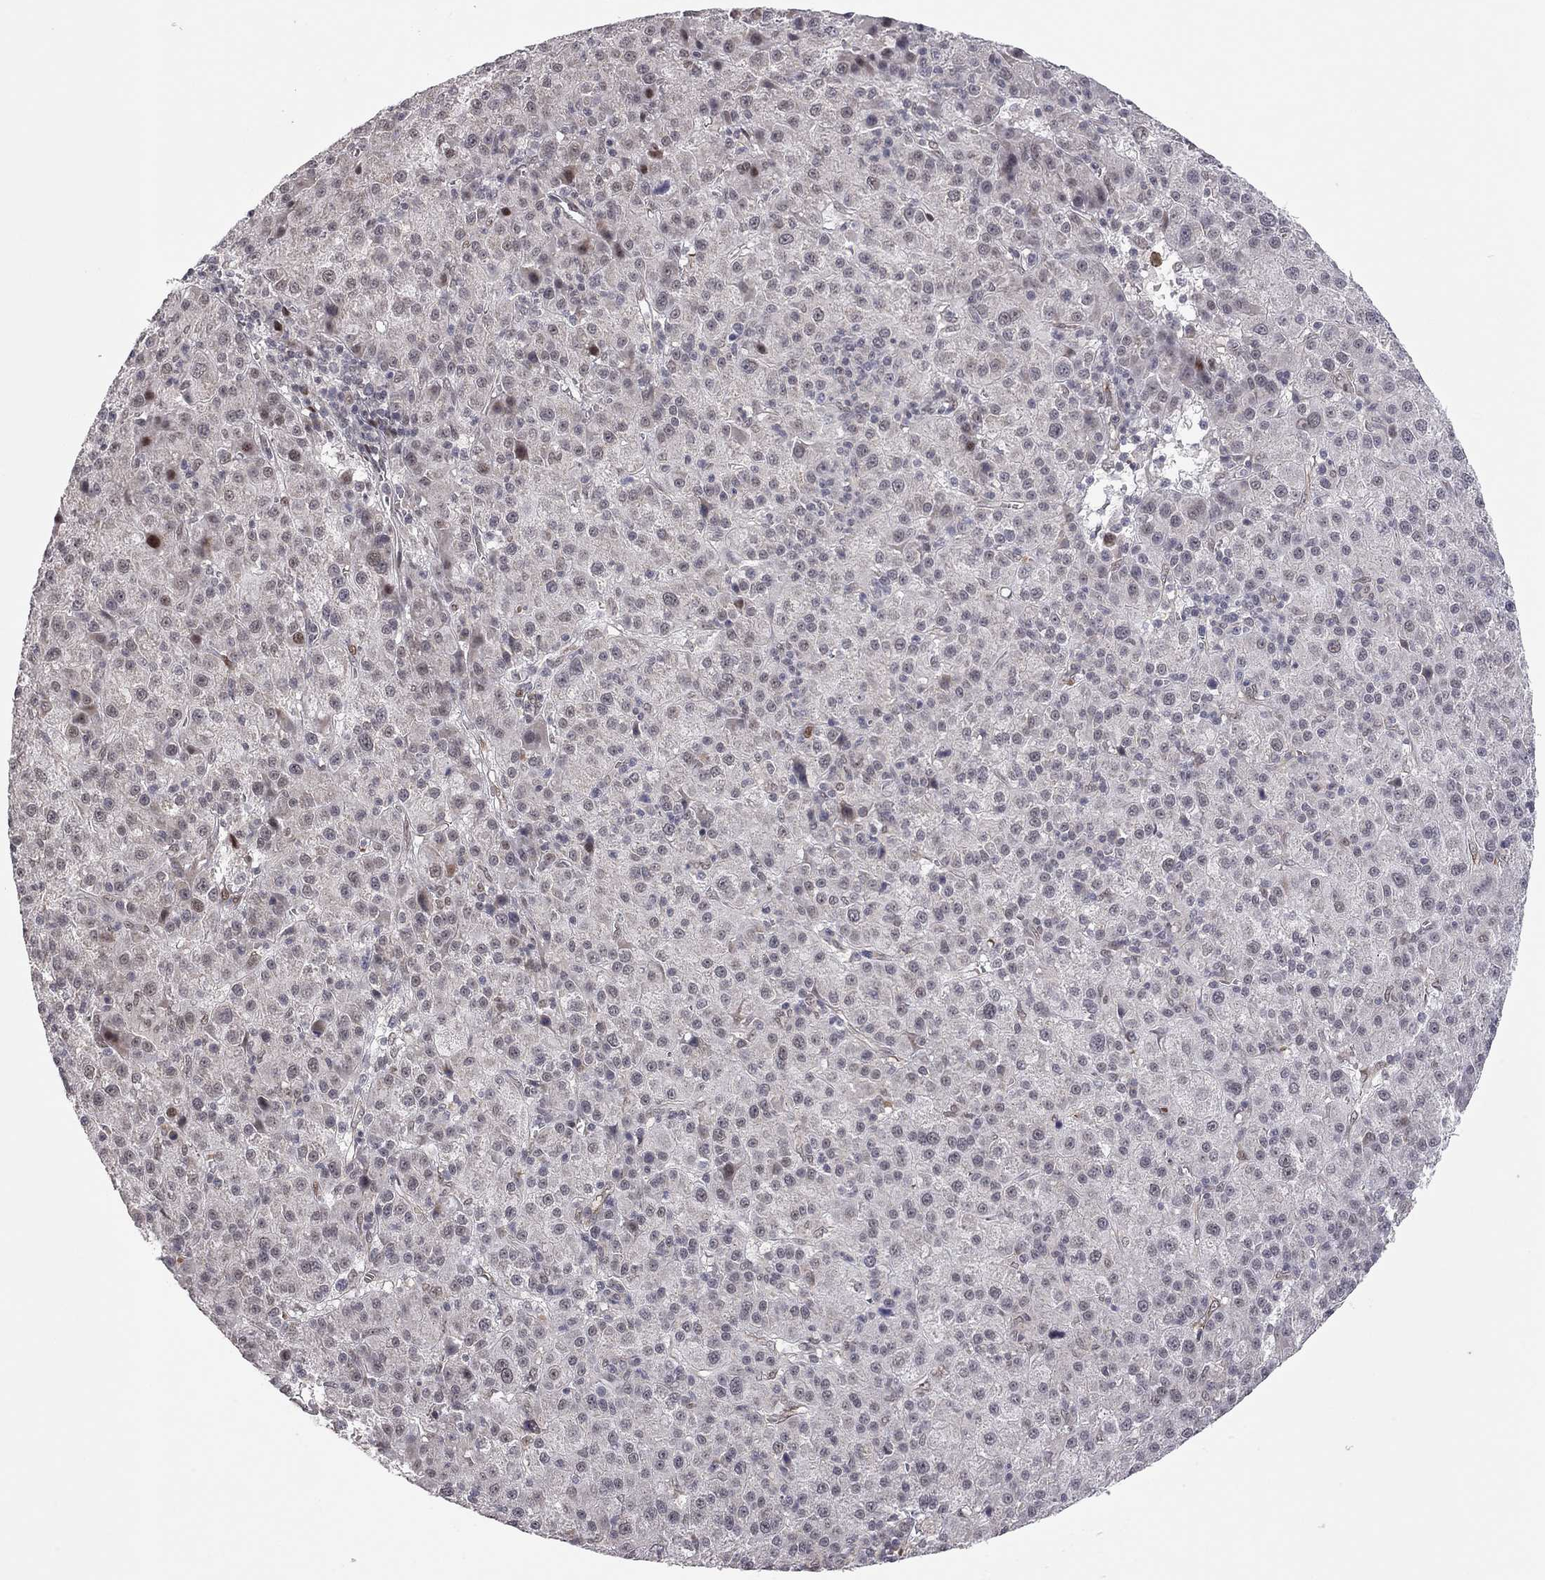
{"staining": {"intensity": "negative", "quantity": "none", "location": "none"}, "tissue": "liver cancer", "cell_type": "Tumor cells", "image_type": "cancer", "snomed": [{"axis": "morphology", "description": "Carcinoma, Hepatocellular, NOS"}, {"axis": "topography", "description": "Liver"}], "caption": "High magnification brightfield microscopy of liver hepatocellular carcinoma stained with DAB (3,3'-diaminobenzidine) (brown) and counterstained with hematoxylin (blue): tumor cells show no significant expression. (DAB (3,3'-diaminobenzidine) immunohistochemistry (IHC), high magnification).", "gene": "MC3R", "patient": {"sex": "female", "age": 60}}